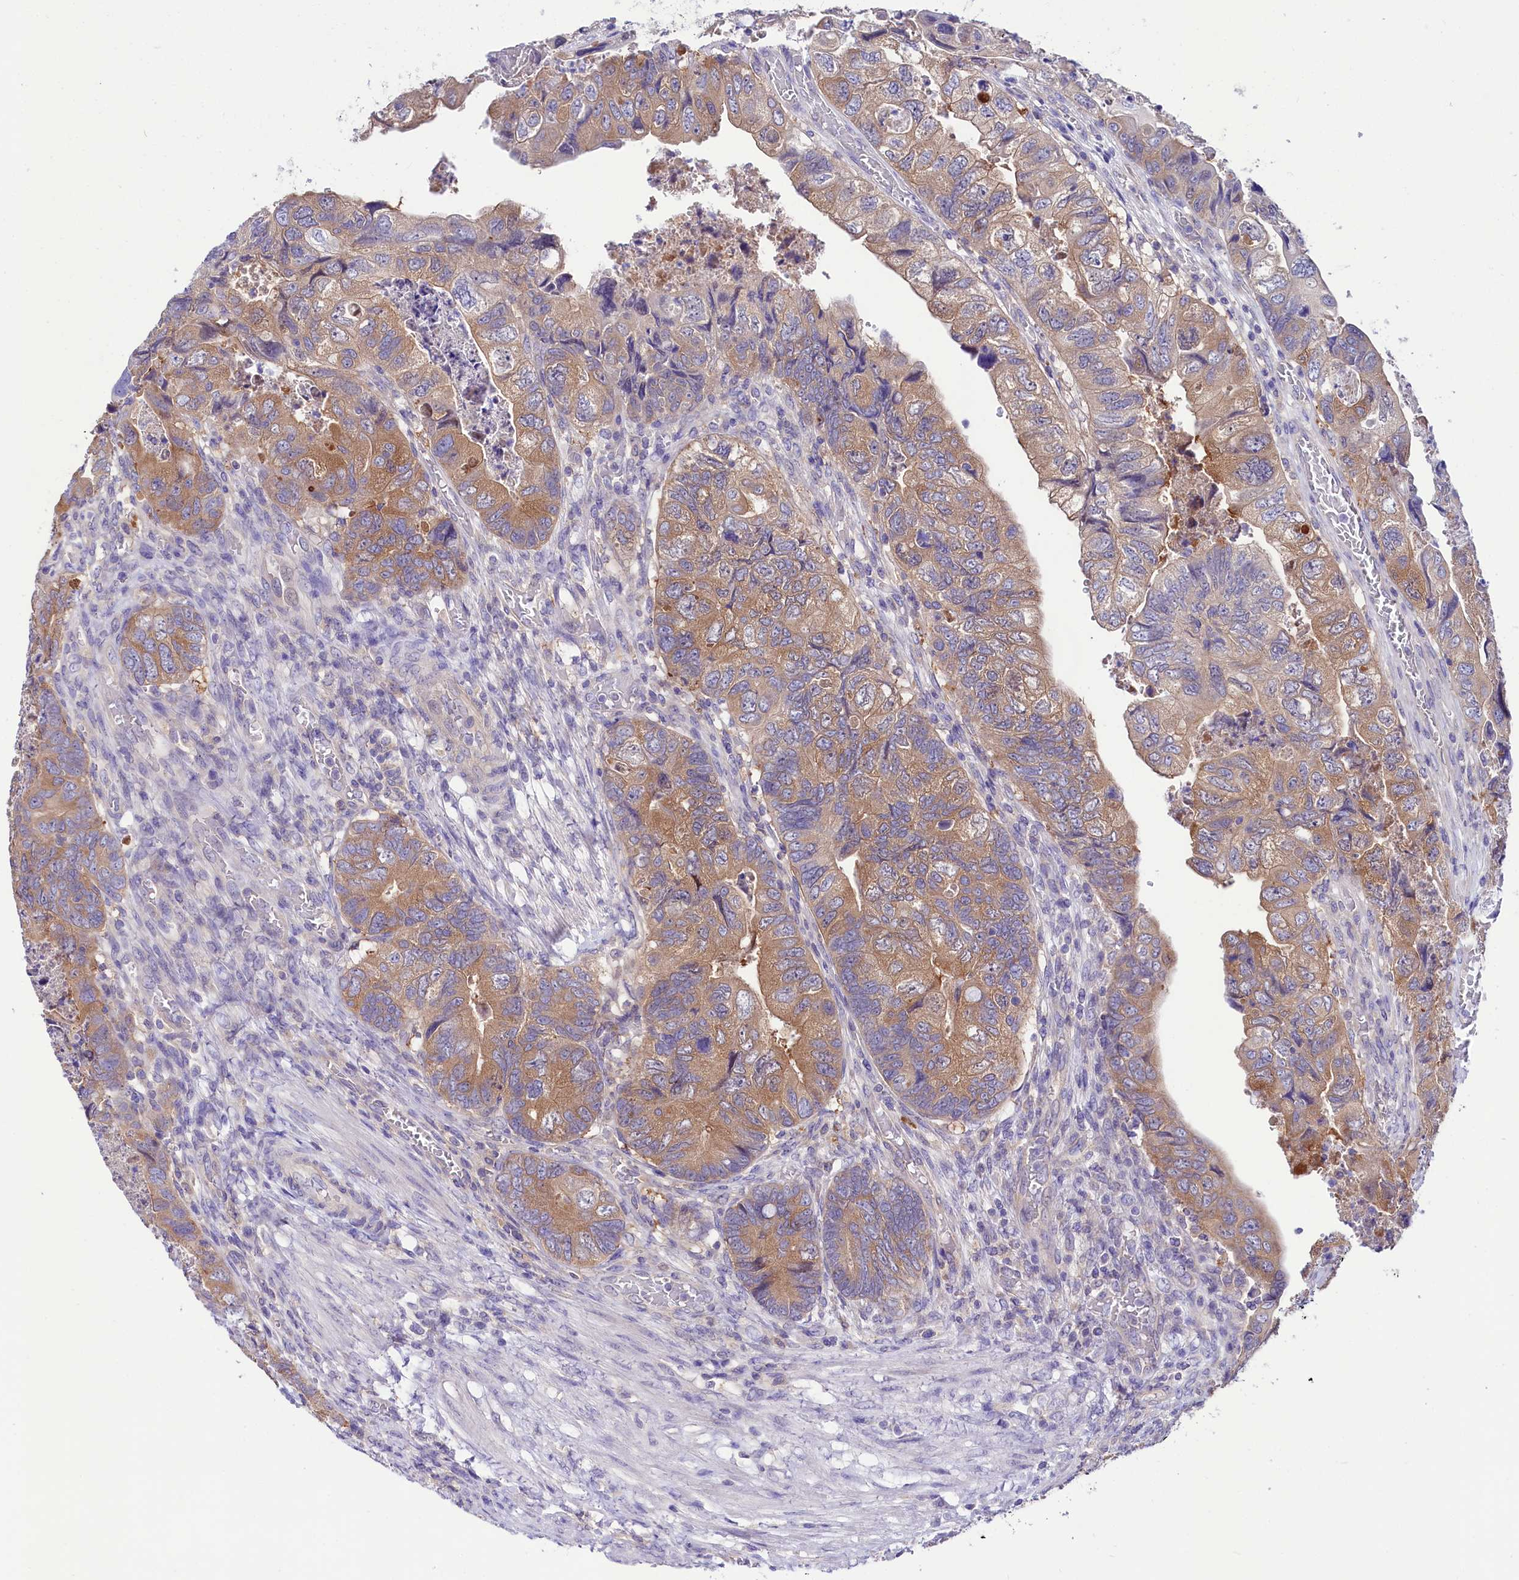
{"staining": {"intensity": "moderate", "quantity": ">75%", "location": "cytoplasmic/membranous"}, "tissue": "colorectal cancer", "cell_type": "Tumor cells", "image_type": "cancer", "snomed": [{"axis": "morphology", "description": "Adenocarcinoma, NOS"}, {"axis": "topography", "description": "Rectum"}], "caption": "Tumor cells display moderate cytoplasmic/membranous staining in about >75% of cells in colorectal cancer (adenocarcinoma).", "gene": "ABHD5", "patient": {"sex": "male", "age": 63}}